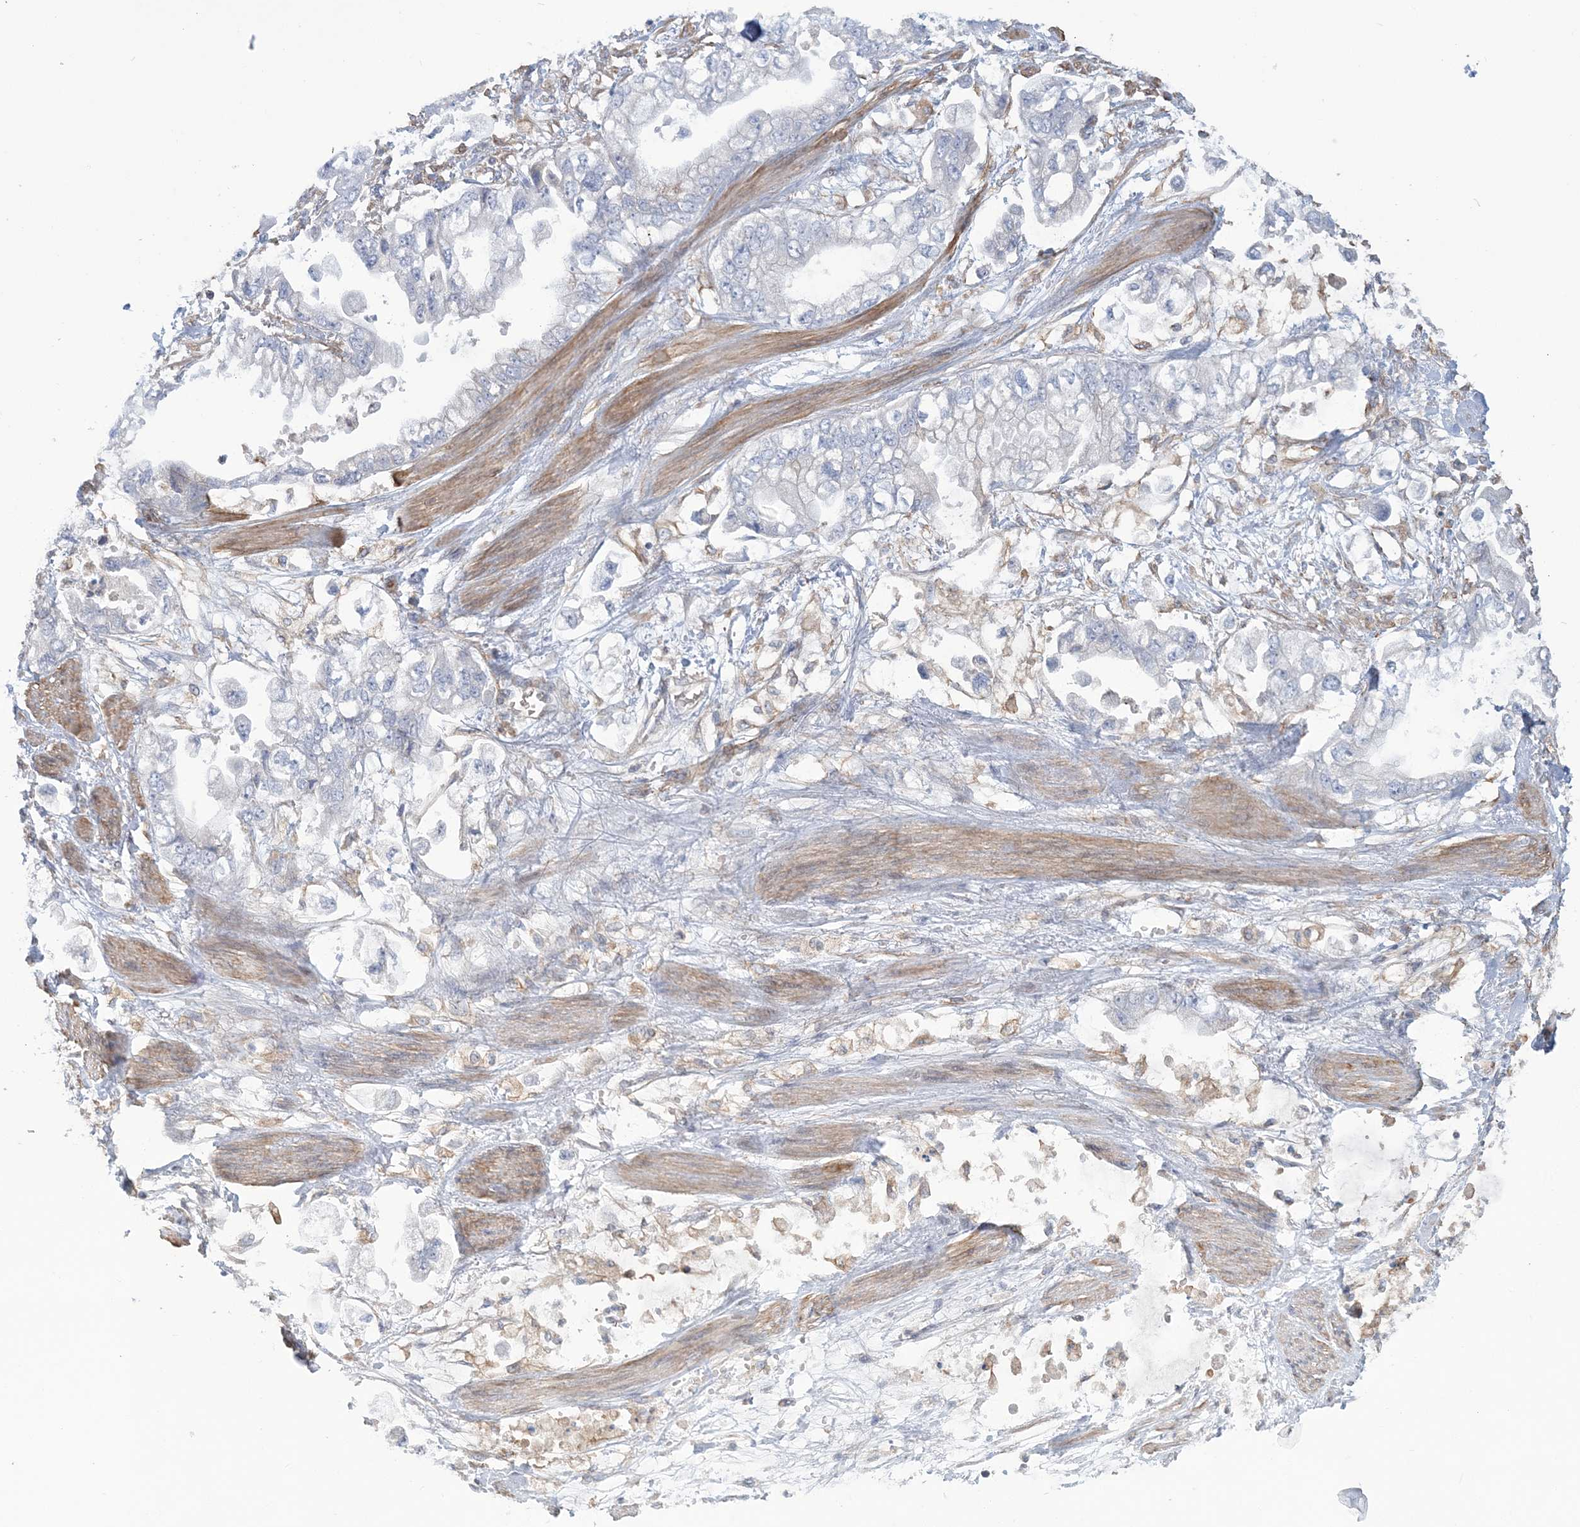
{"staining": {"intensity": "negative", "quantity": "none", "location": "none"}, "tissue": "stomach cancer", "cell_type": "Tumor cells", "image_type": "cancer", "snomed": [{"axis": "morphology", "description": "Adenocarcinoma, NOS"}, {"axis": "topography", "description": "Stomach"}], "caption": "The photomicrograph demonstrates no staining of tumor cells in stomach adenocarcinoma. (DAB IHC with hematoxylin counter stain).", "gene": "ZNF821", "patient": {"sex": "male", "age": 62}}